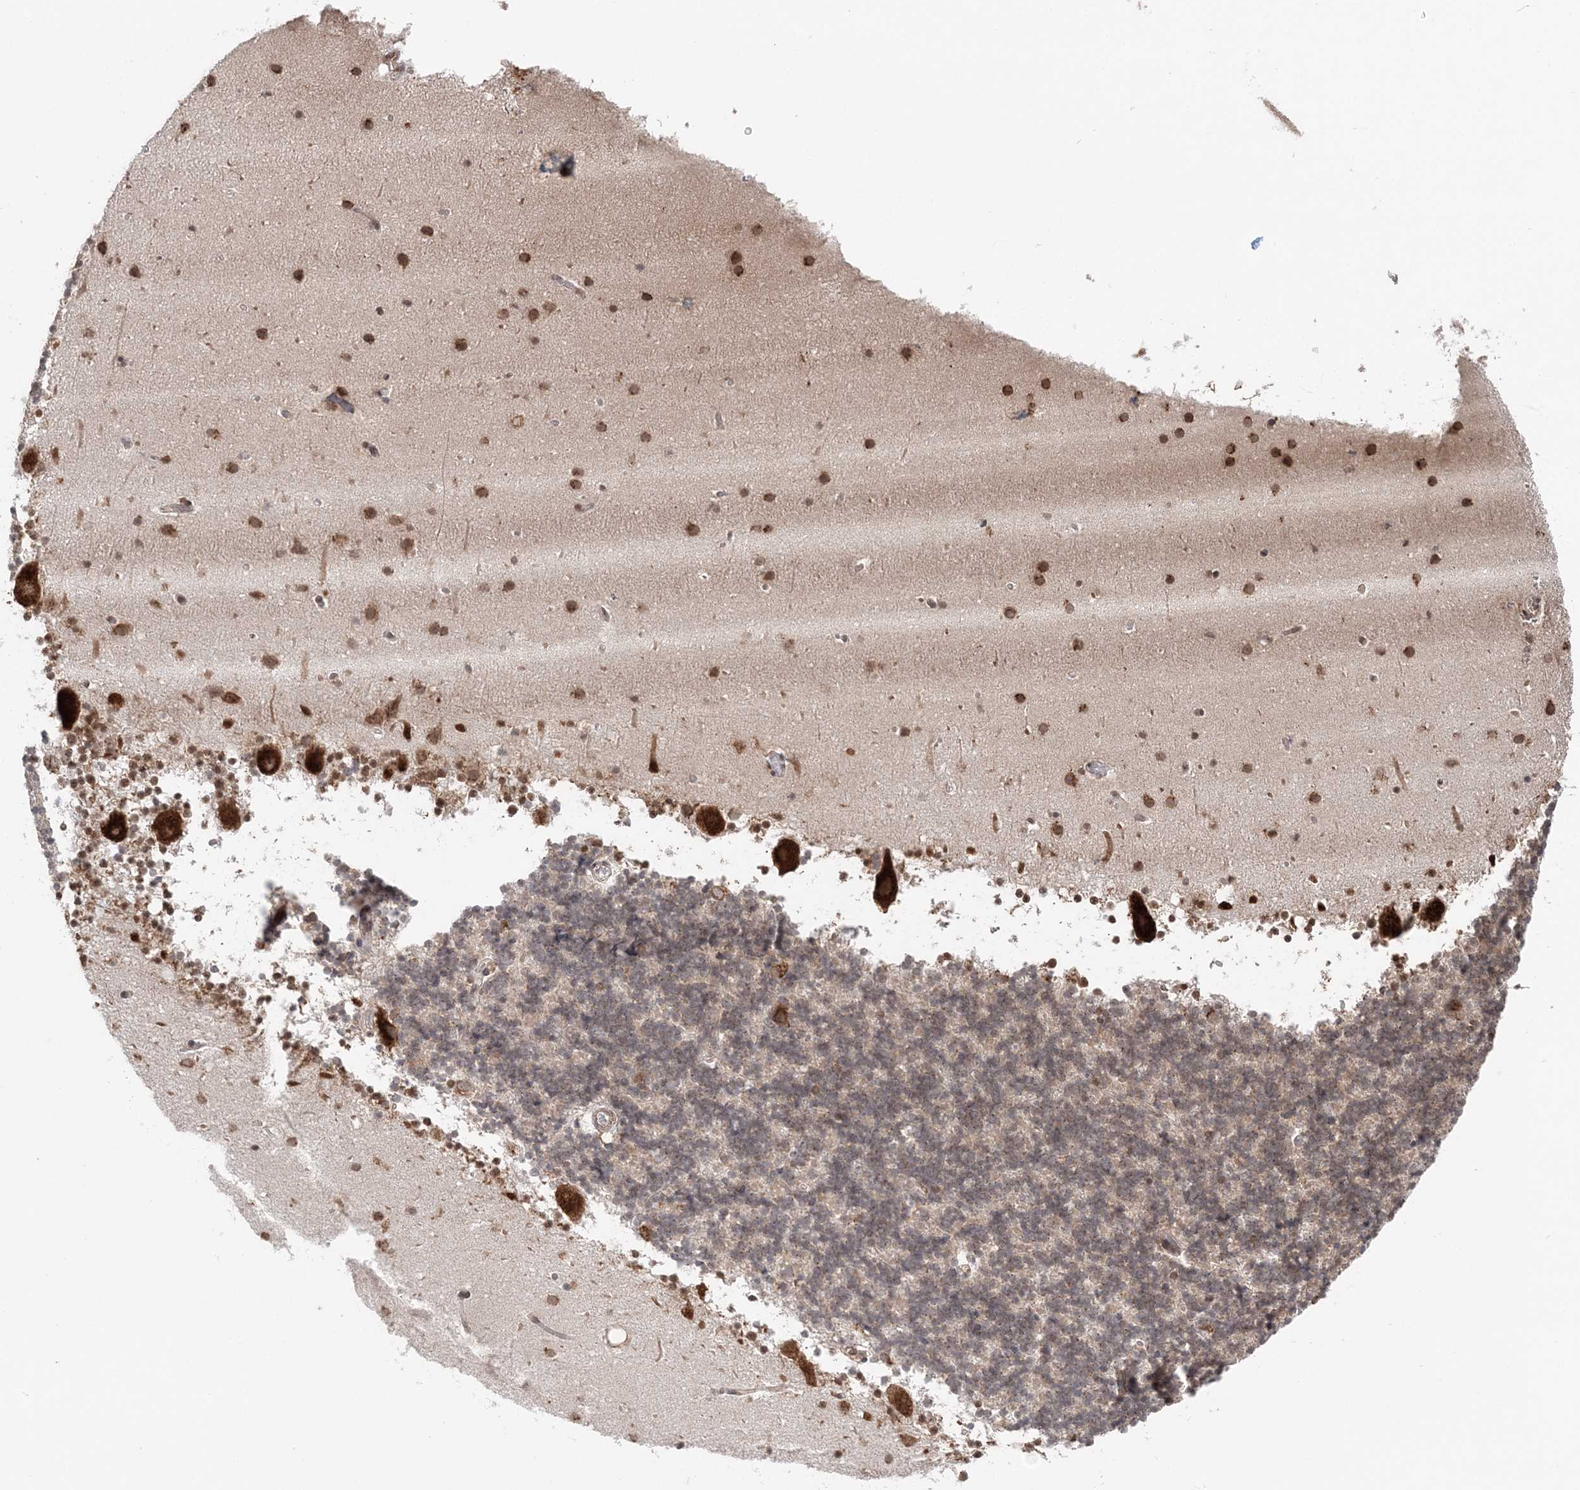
{"staining": {"intensity": "weak", "quantity": "<25%", "location": "cytoplasmic/membranous"}, "tissue": "cerebellum", "cell_type": "Cells in granular layer", "image_type": "normal", "snomed": [{"axis": "morphology", "description": "Normal tissue, NOS"}, {"axis": "topography", "description": "Cerebellum"}], "caption": "Image shows no significant protein staining in cells in granular layer of benign cerebellum.", "gene": "TMED10", "patient": {"sex": "male", "age": 57}}